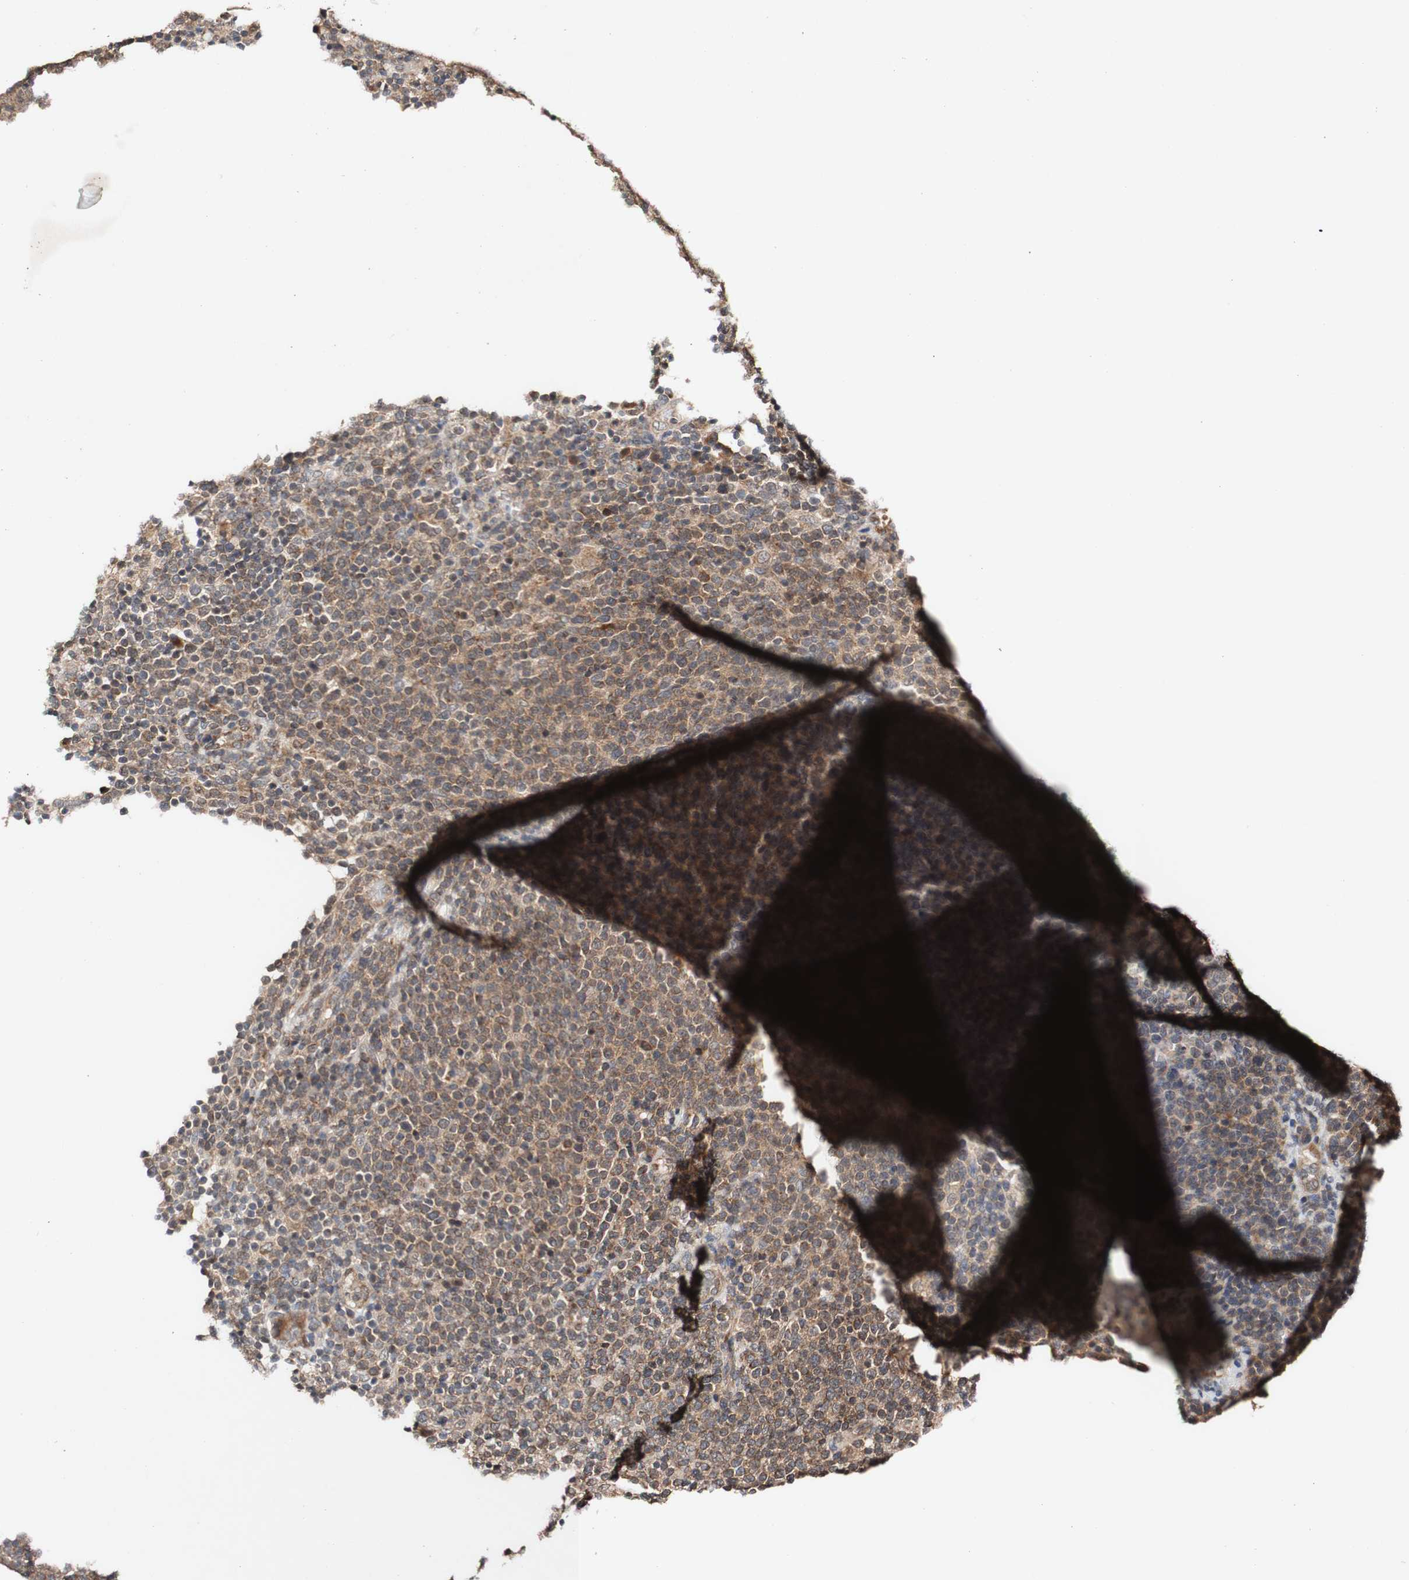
{"staining": {"intensity": "weak", "quantity": ">75%", "location": "cytoplasmic/membranous"}, "tissue": "lymphoma", "cell_type": "Tumor cells", "image_type": "cancer", "snomed": [{"axis": "morphology", "description": "Malignant lymphoma, non-Hodgkin's type, High grade"}, {"axis": "topography", "description": "Lymph node"}], "caption": "An image of human high-grade malignant lymphoma, non-Hodgkin's type stained for a protein demonstrates weak cytoplasmic/membranous brown staining in tumor cells.", "gene": "PIN1", "patient": {"sex": "male", "age": 61}}